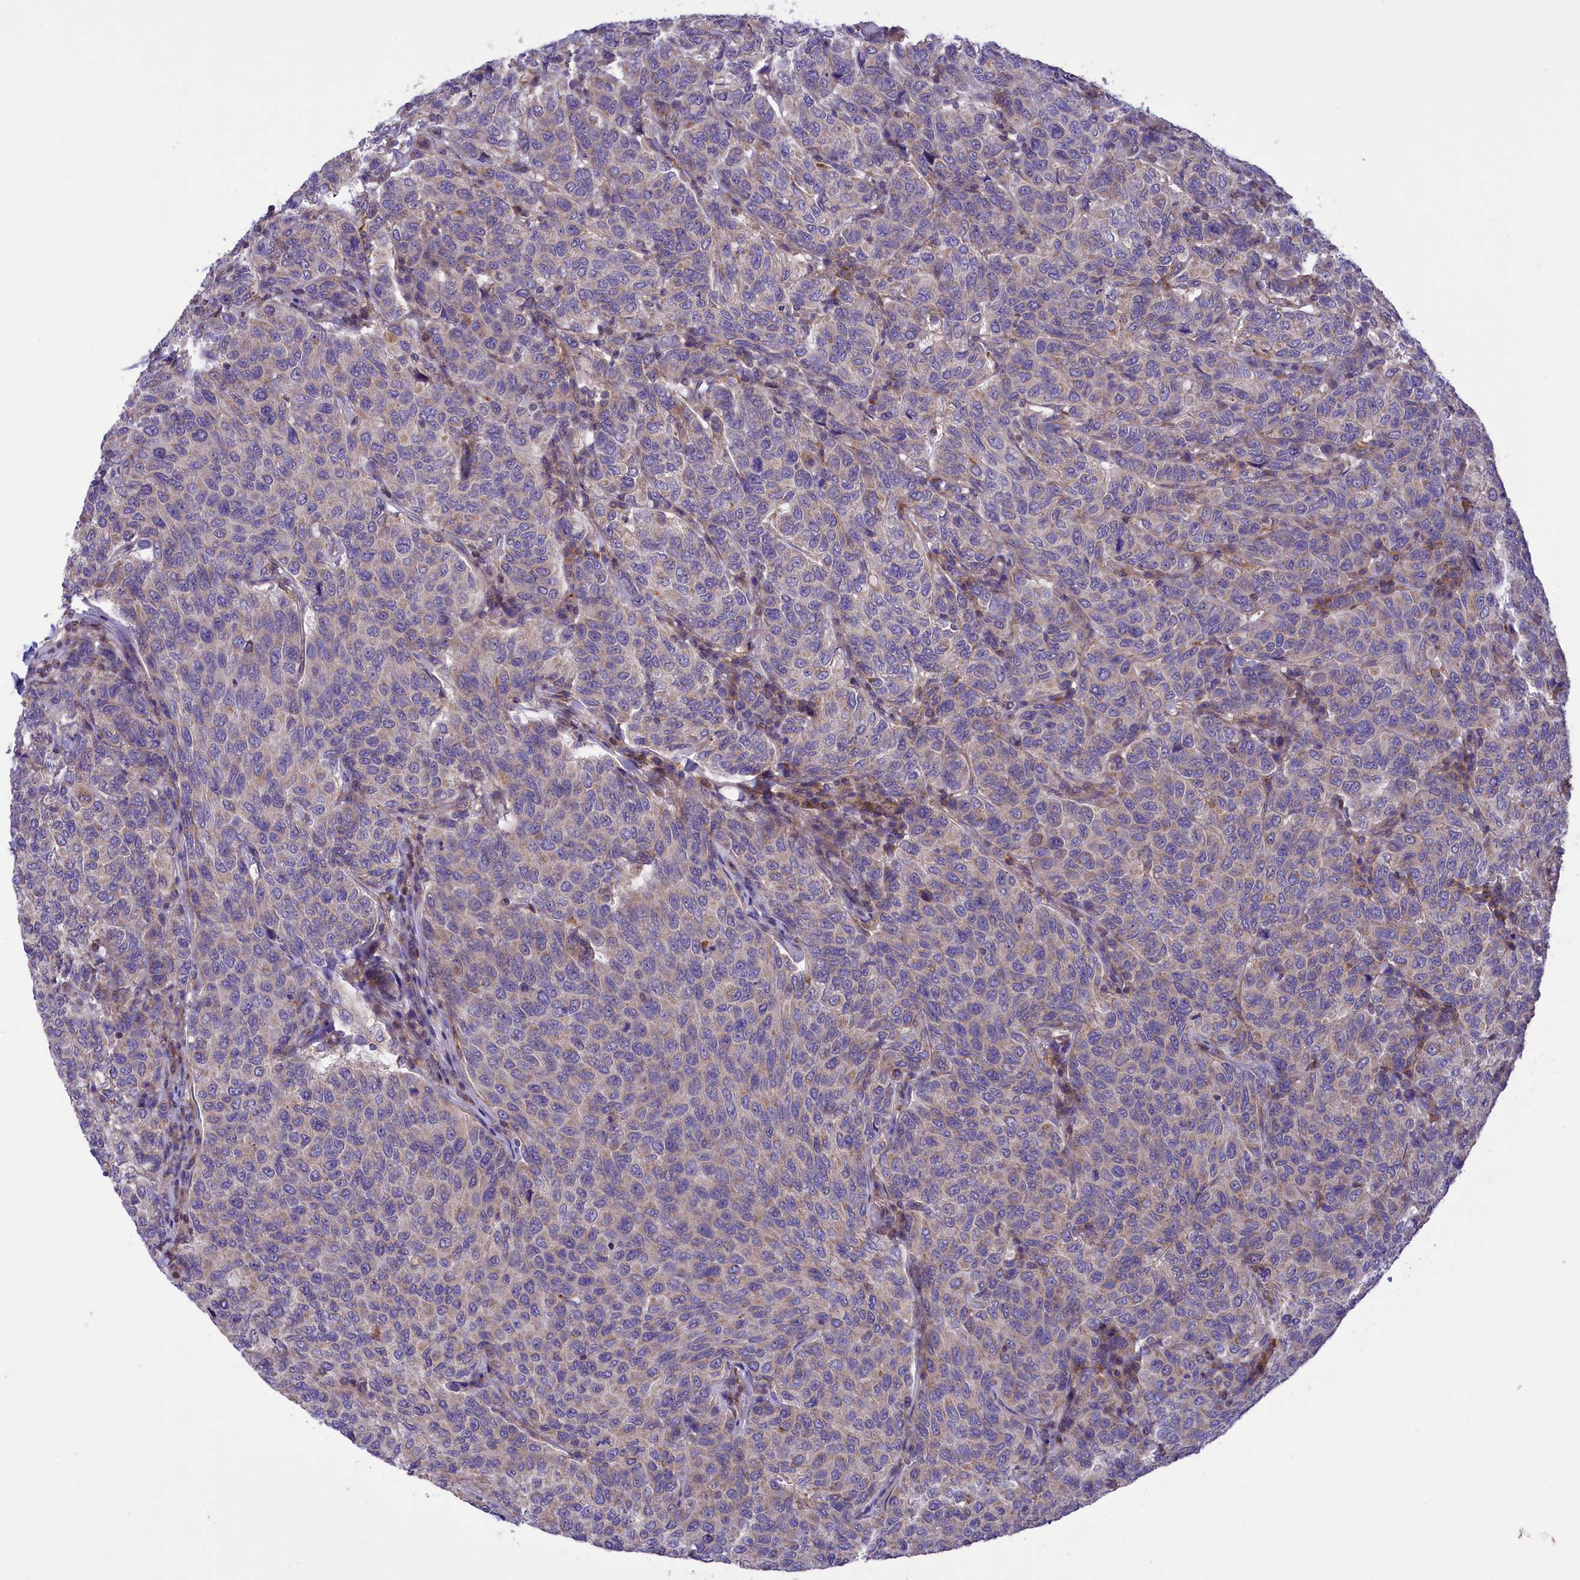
{"staining": {"intensity": "negative", "quantity": "none", "location": "none"}, "tissue": "breast cancer", "cell_type": "Tumor cells", "image_type": "cancer", "snomed": [{"axis": "morphology", "description": "Duct carcinoma"}, {"axis": "topography", "description": "Breast"}], "caption": "This is a photomicrograph of immunohistochemistry (IHC) staining of breast cancer, which shows no expression in tumor cells.", "gene": "CORO7-PAM16", "patient": {"sex": "female", "age": 55}}